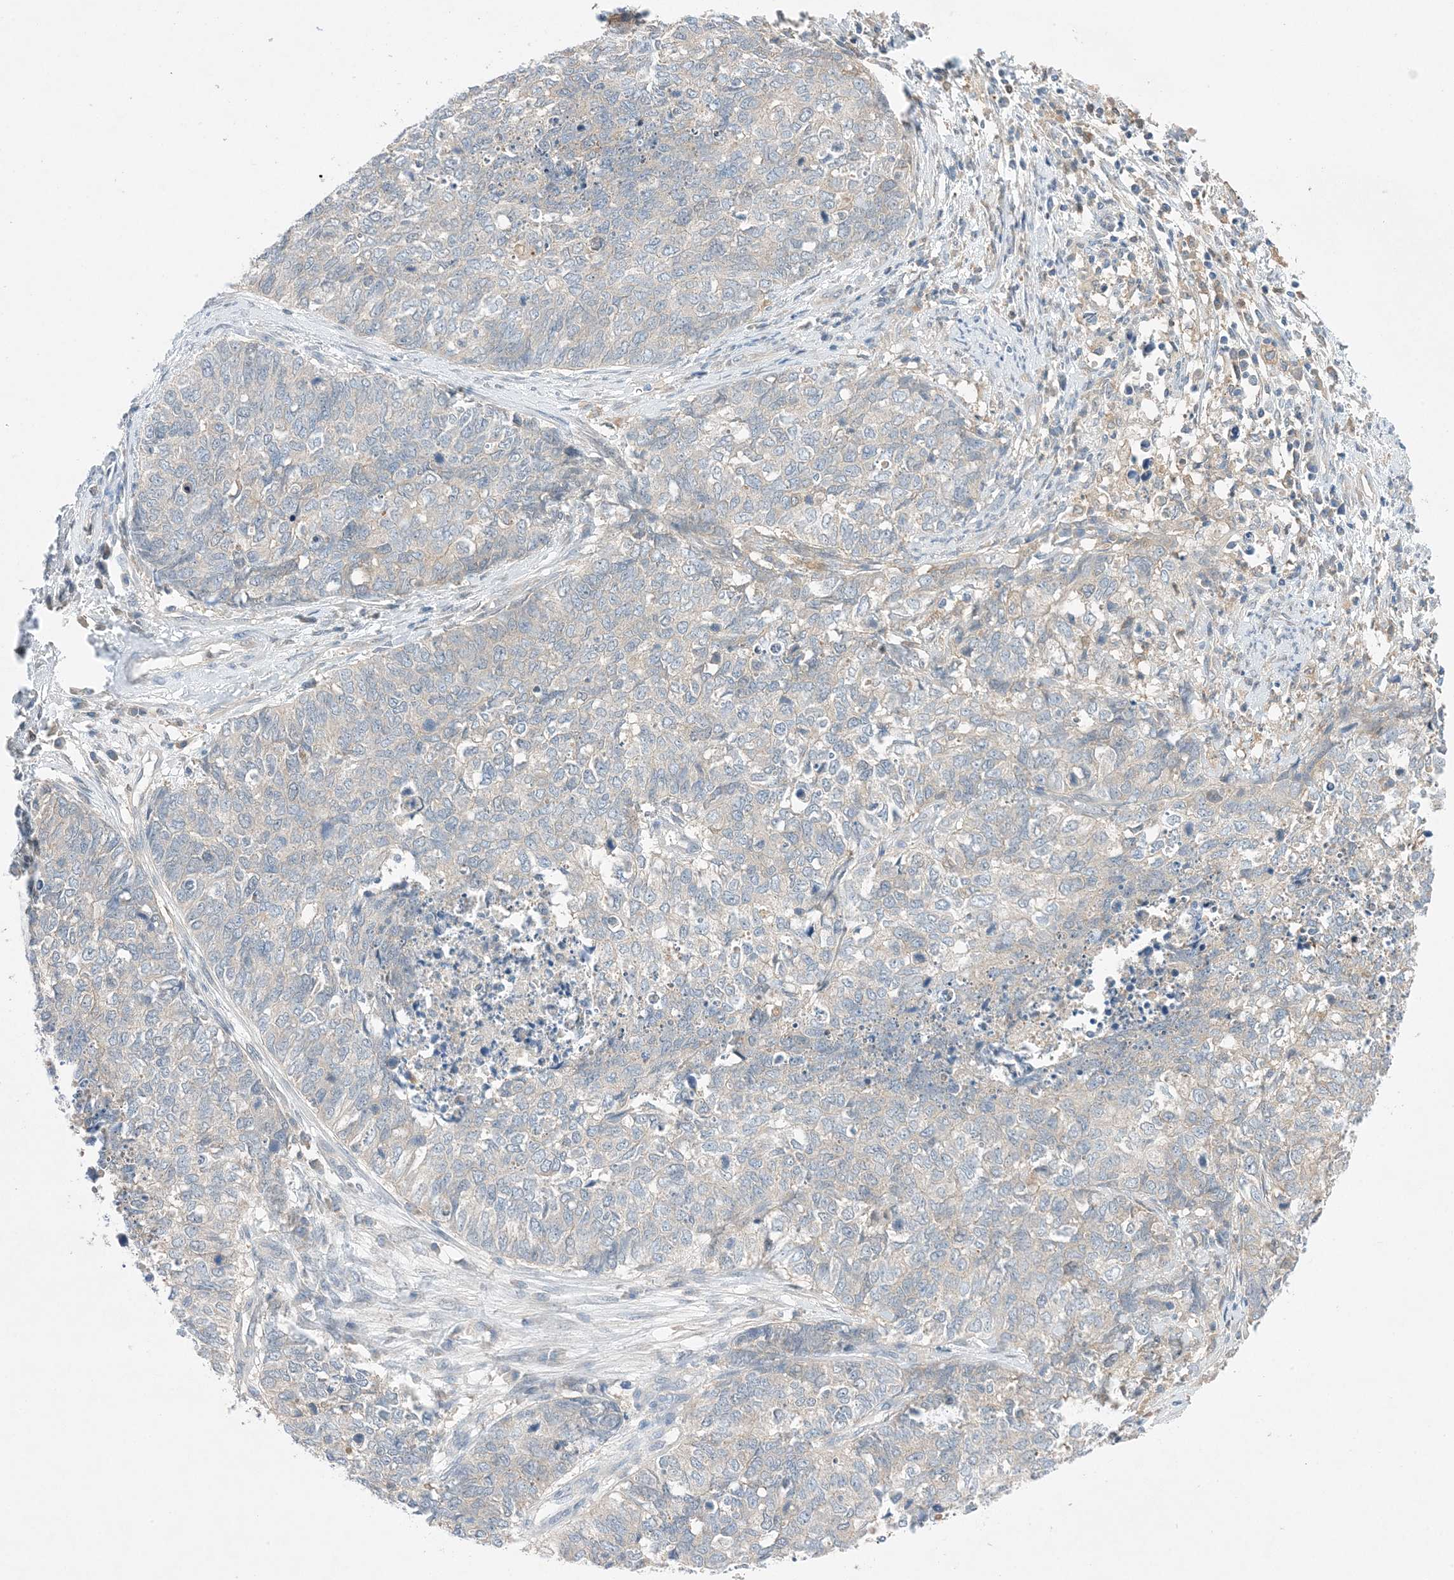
{"staining": {"intensity": "negative", "quantity": "none", "location": "none"}, "tissue": "cervical cancer", "cell_type": "Tumor cells", "image_type": "cancer", "snomed": [{"axis": "morphology", "description": "Squamous cell carcinoma, NOS"}, {"axis": "topography", "description": "Cervix"}], "caption": "Tumor cells are negative for protein expression in human cervical cancer.", "gene": "KIFBP", "patient": {"sex": "female", "age": 63}}